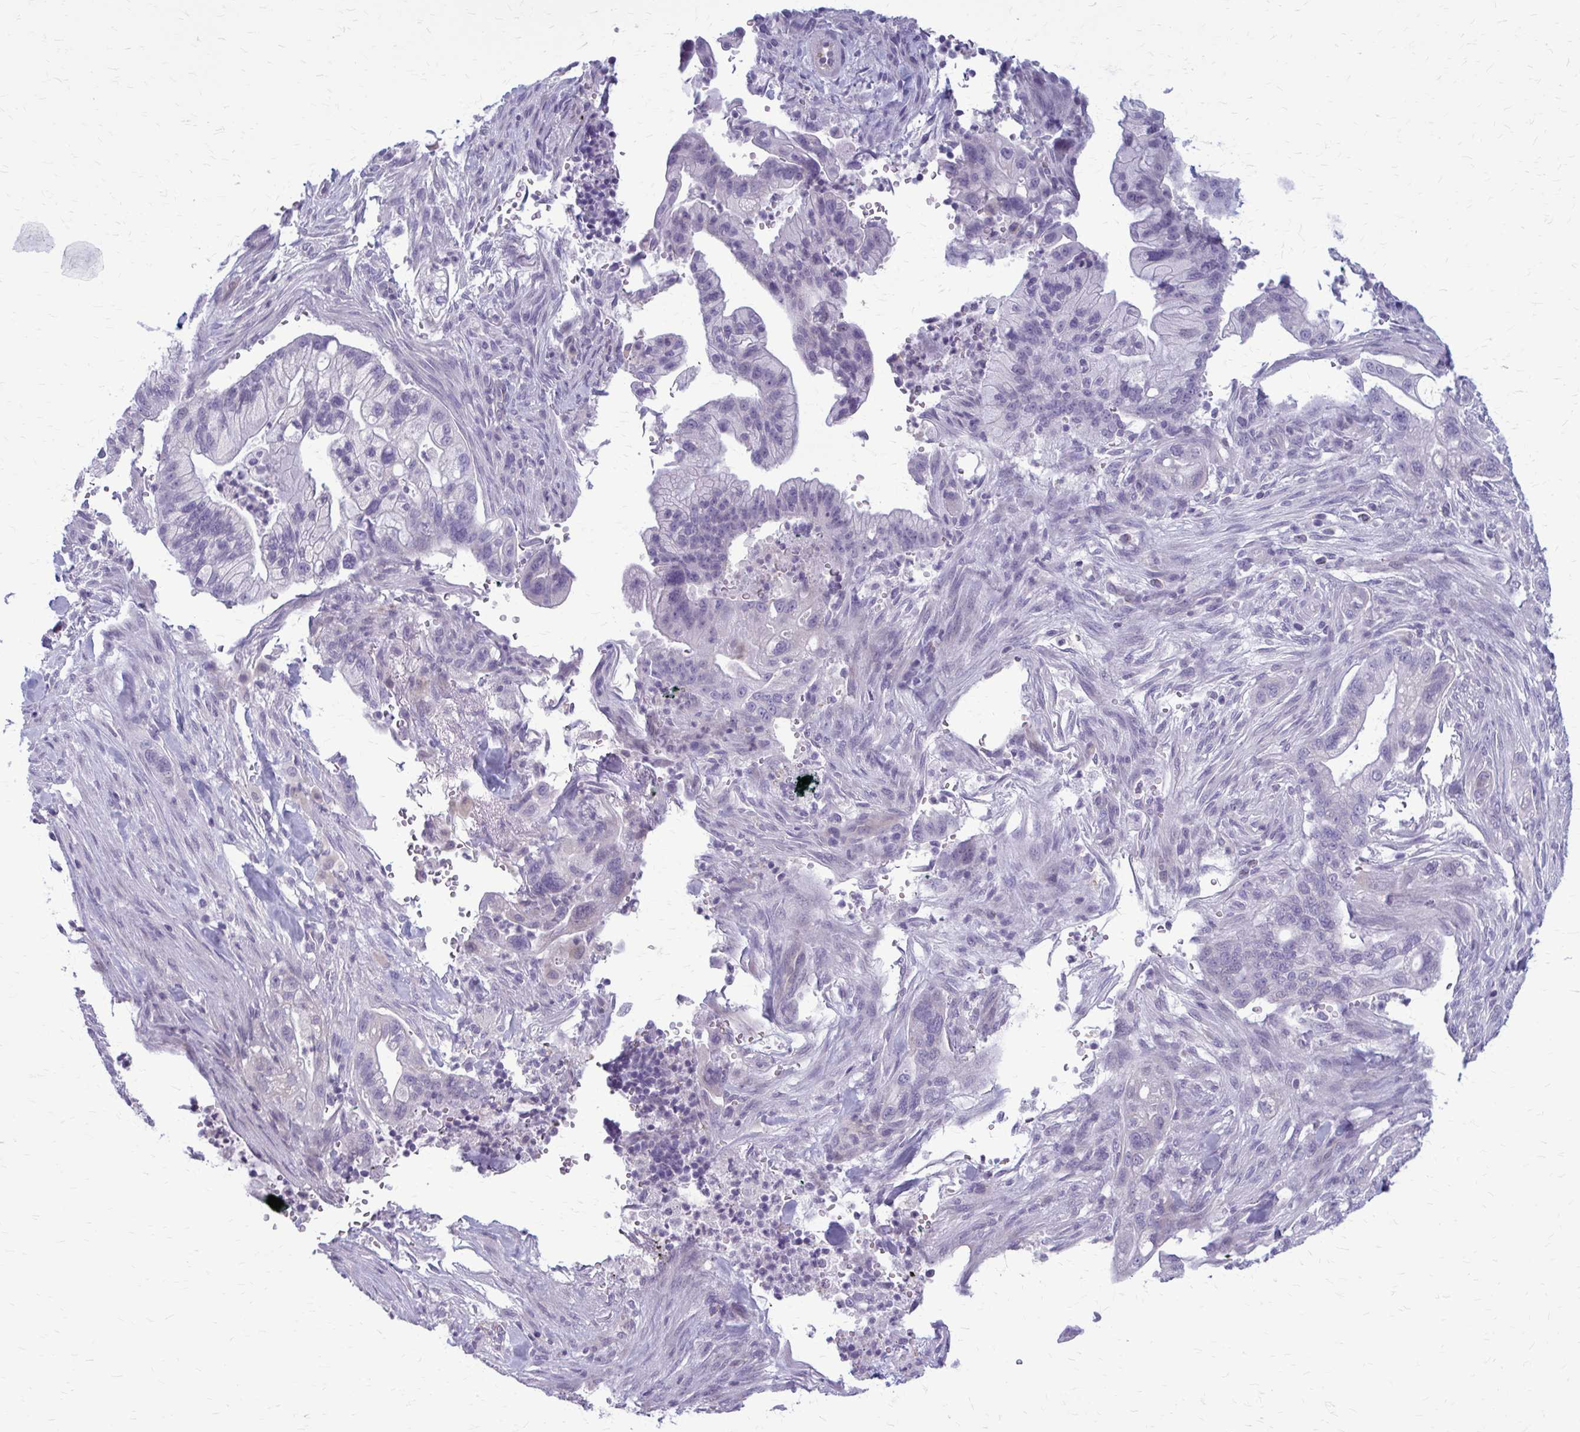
{"staining": {"intensity": "negative", "quantity": "none", "location": "none"}, "tissue": "pancreatic cancer", "cell_type": "Tumor cells", "image_type": "cancer", "snomed": [{"axis": "morphology", "description": "Adenocarcinoma, NOS"}, {"axis": "topography", "description": "Pancreas"}], "caption": "A high-resolution histopathology image shows immunohistochemistry (IHC) staining of pancreatic adenocarcinoma, which shows no significant staining in tumor cells.", "gene": "CASQ2", "patient": {"sex": "male", "age": 44}}